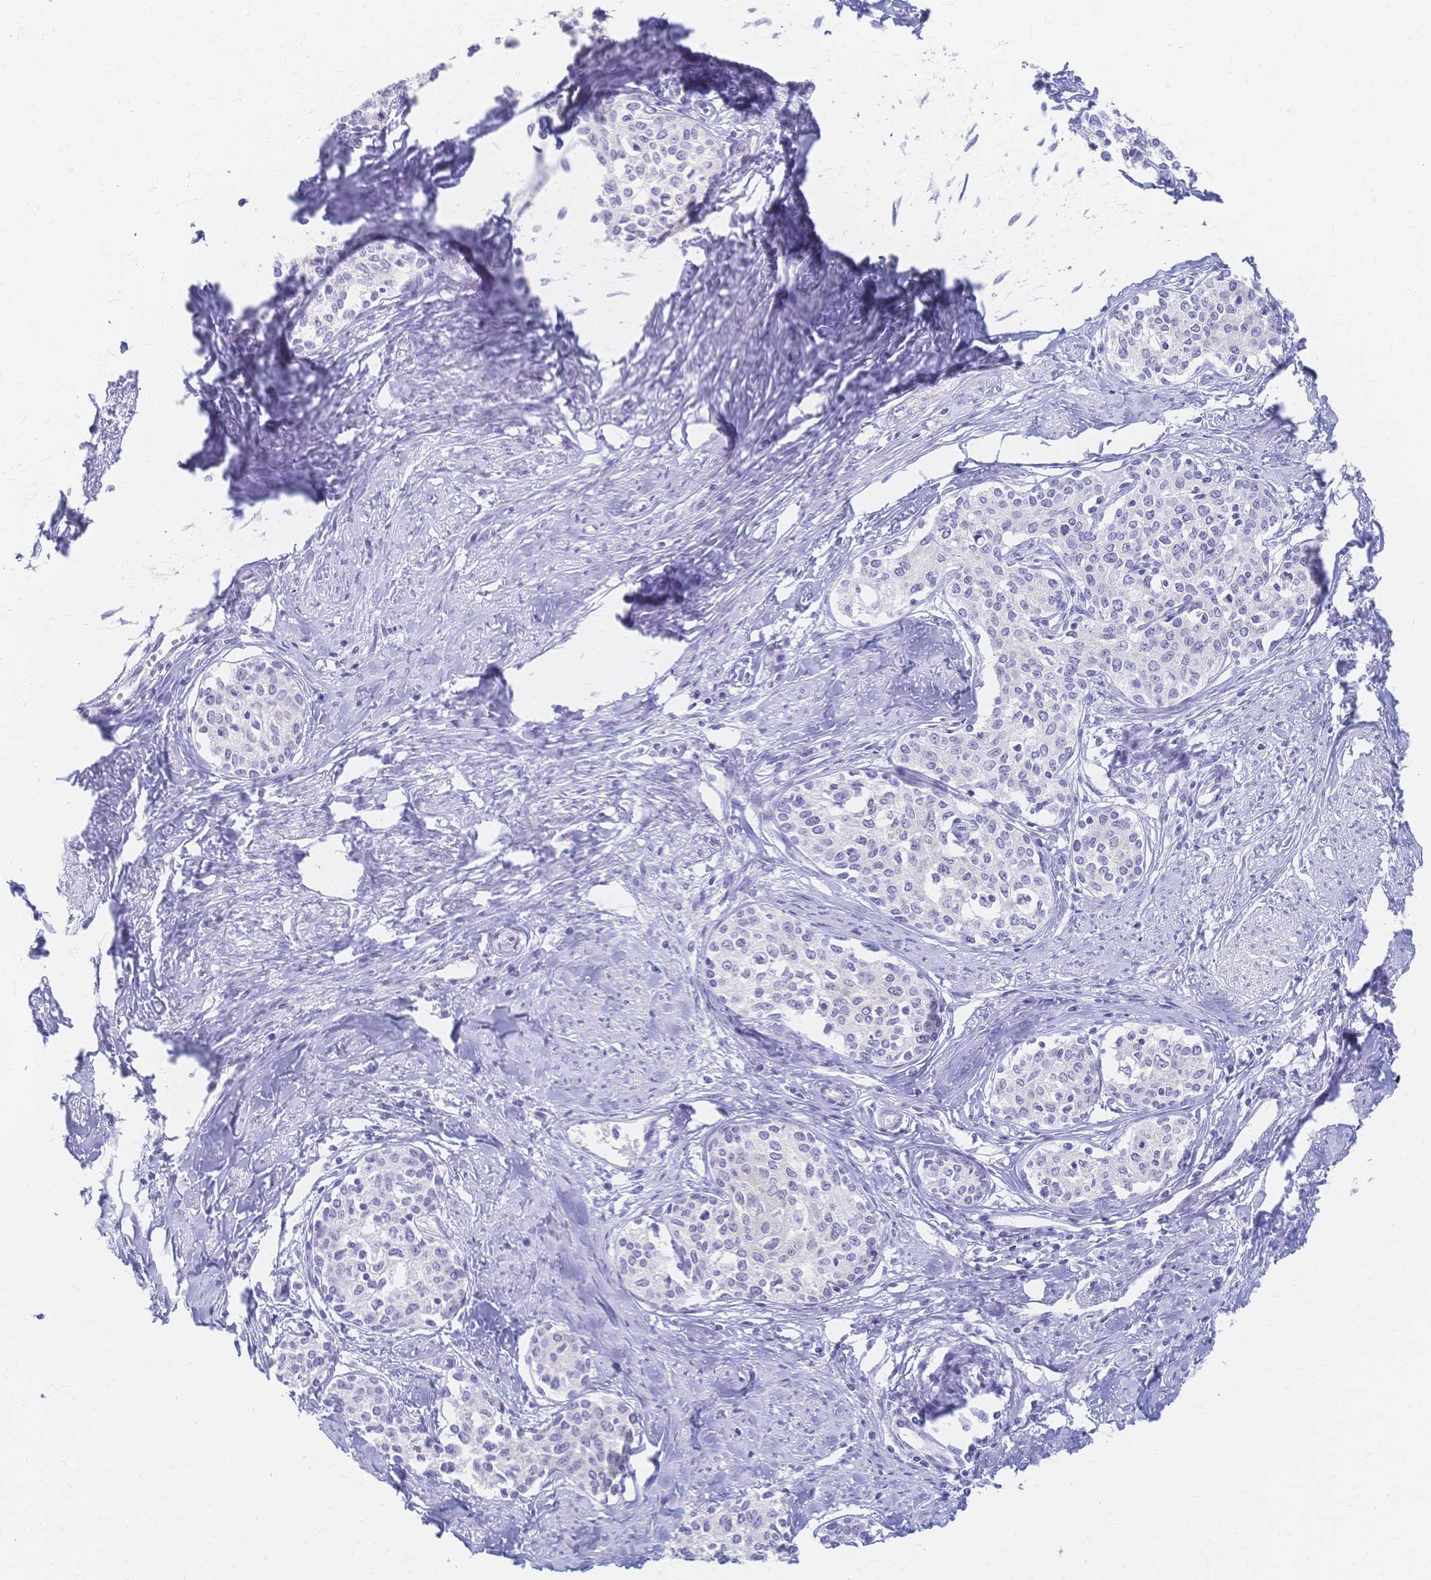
{"staining": {"intensity": "negative", "quantity": "none", "location": "none"}, "tissue": "cervical cancer", "cell_type": "Tumor cells", "image_type": "cancer", "snomed": [{"axis": "morphology", "description": "Squamous cell carcinoma, NOS"}, {"axis": "morphology", "description": "Adenocarcinoma, NOS"}, {"axis": "topography", "description": "Cervix"}], "caption": "Immunohistochemistry histopathology image of human cervical cancer stained for a protein (brown), which demonstrates no positivity in tumor cells.", "gene": "CYB5A", "patient": {"sex": "female", "age": 52}}